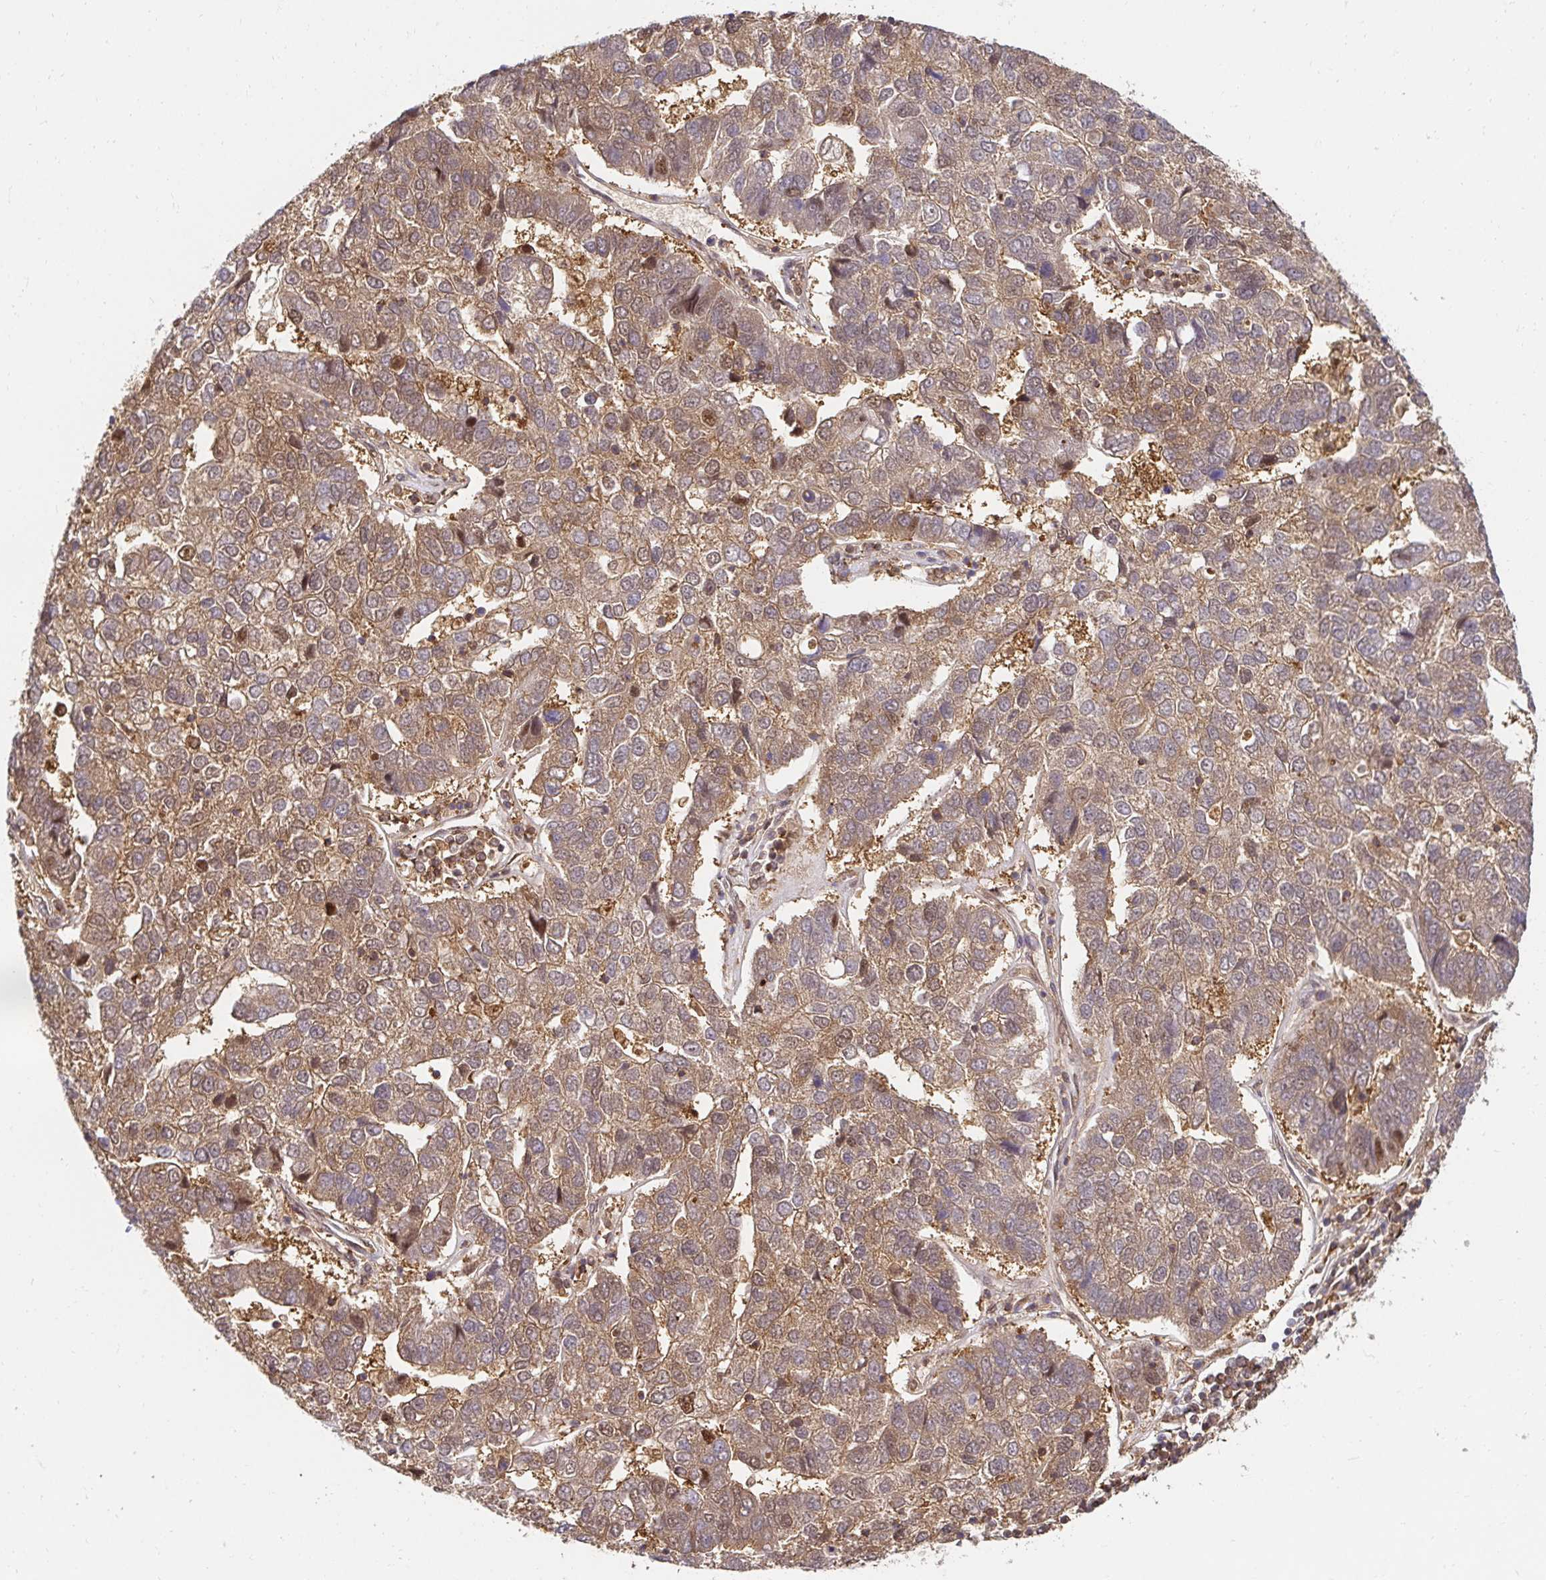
{"staining": {"intensity": "moderate", "quantity": ">75%", "location": "cytoplasmic/membranous,nuclear"}, "tissue": "pancreatic cancer", "cell_type": "Tumor cells", "image_type": "cancer", "snomed": [{"axis": "morphology", "description": "Adenocarcinoma, NOS"}, {"axis": "topography", "description": "Pancreas"}], "caption": "Immunohistochemical staining of adenocarcinoma (pancreatic) shows moderate cytoplasmic/membranous and nuclear protein staining in approximately >75% of tumor cells. Immunohistochemistry stains the protein of interest in brown and the nuclei are stained blue.", "gene": "PSMA4", "patient": {"sex": "female", "age": 61}}